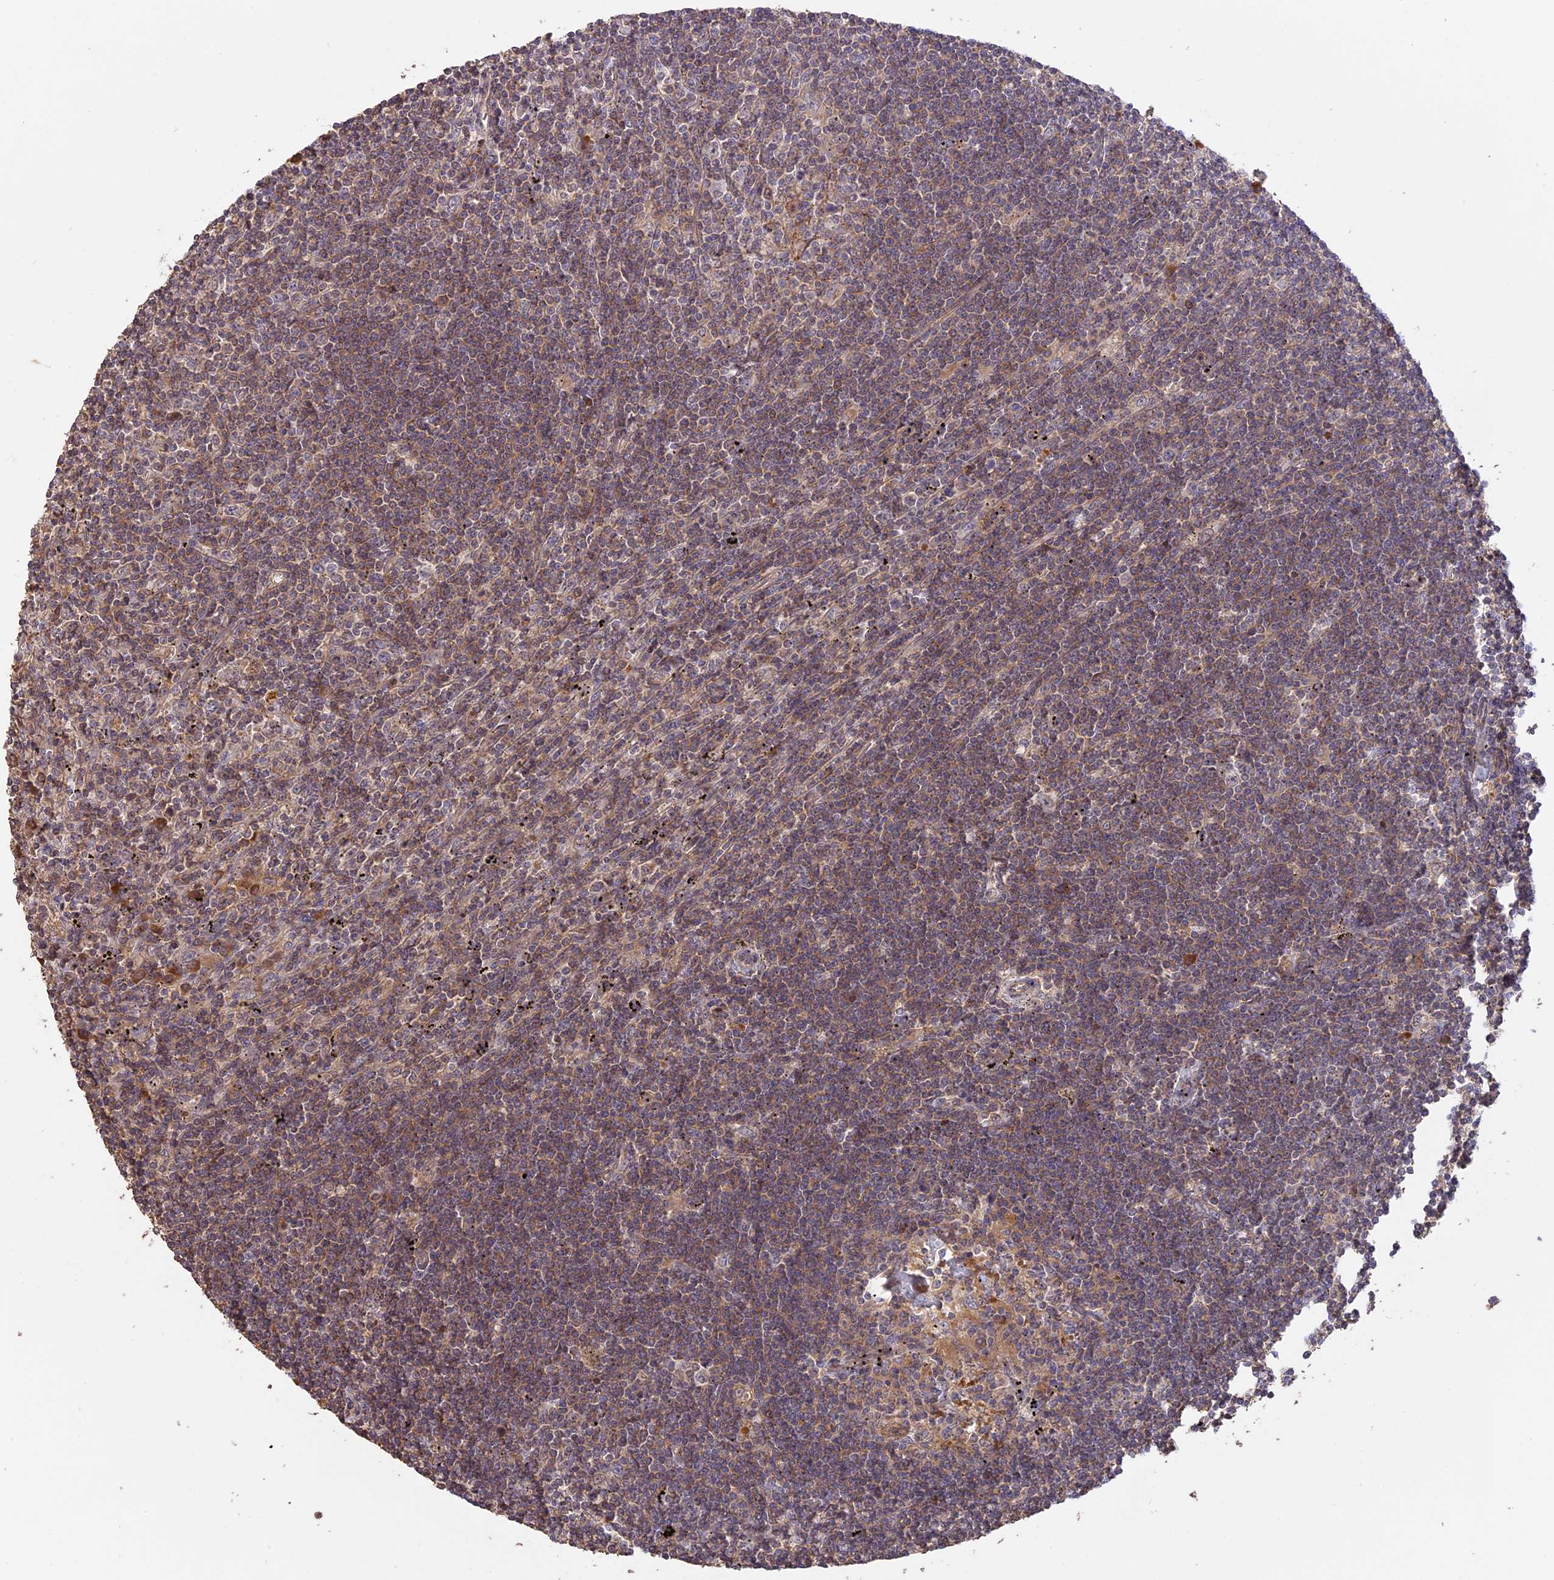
{"staining": {"intensity": "weak", "quantity": "25%-75%", "location": "cytoplasmic/membranous"}, "tissue": "lymphoma", "cell_type": "Tumor cells", "image_type": "cancer", "snomed": [{"axis": "morphology", "description": "Malignant lymphoma, non-Hodgkin's type, Low grade"}, {"axis": "topography", "description": "Spleen"}], "caption": "Weak cytoplasmic/membranous expression is identified in about 25%-75% of tumor cells in lymphoma.", "gene": "RASAL1", "patient": {"sex": "male", "age": 76}}